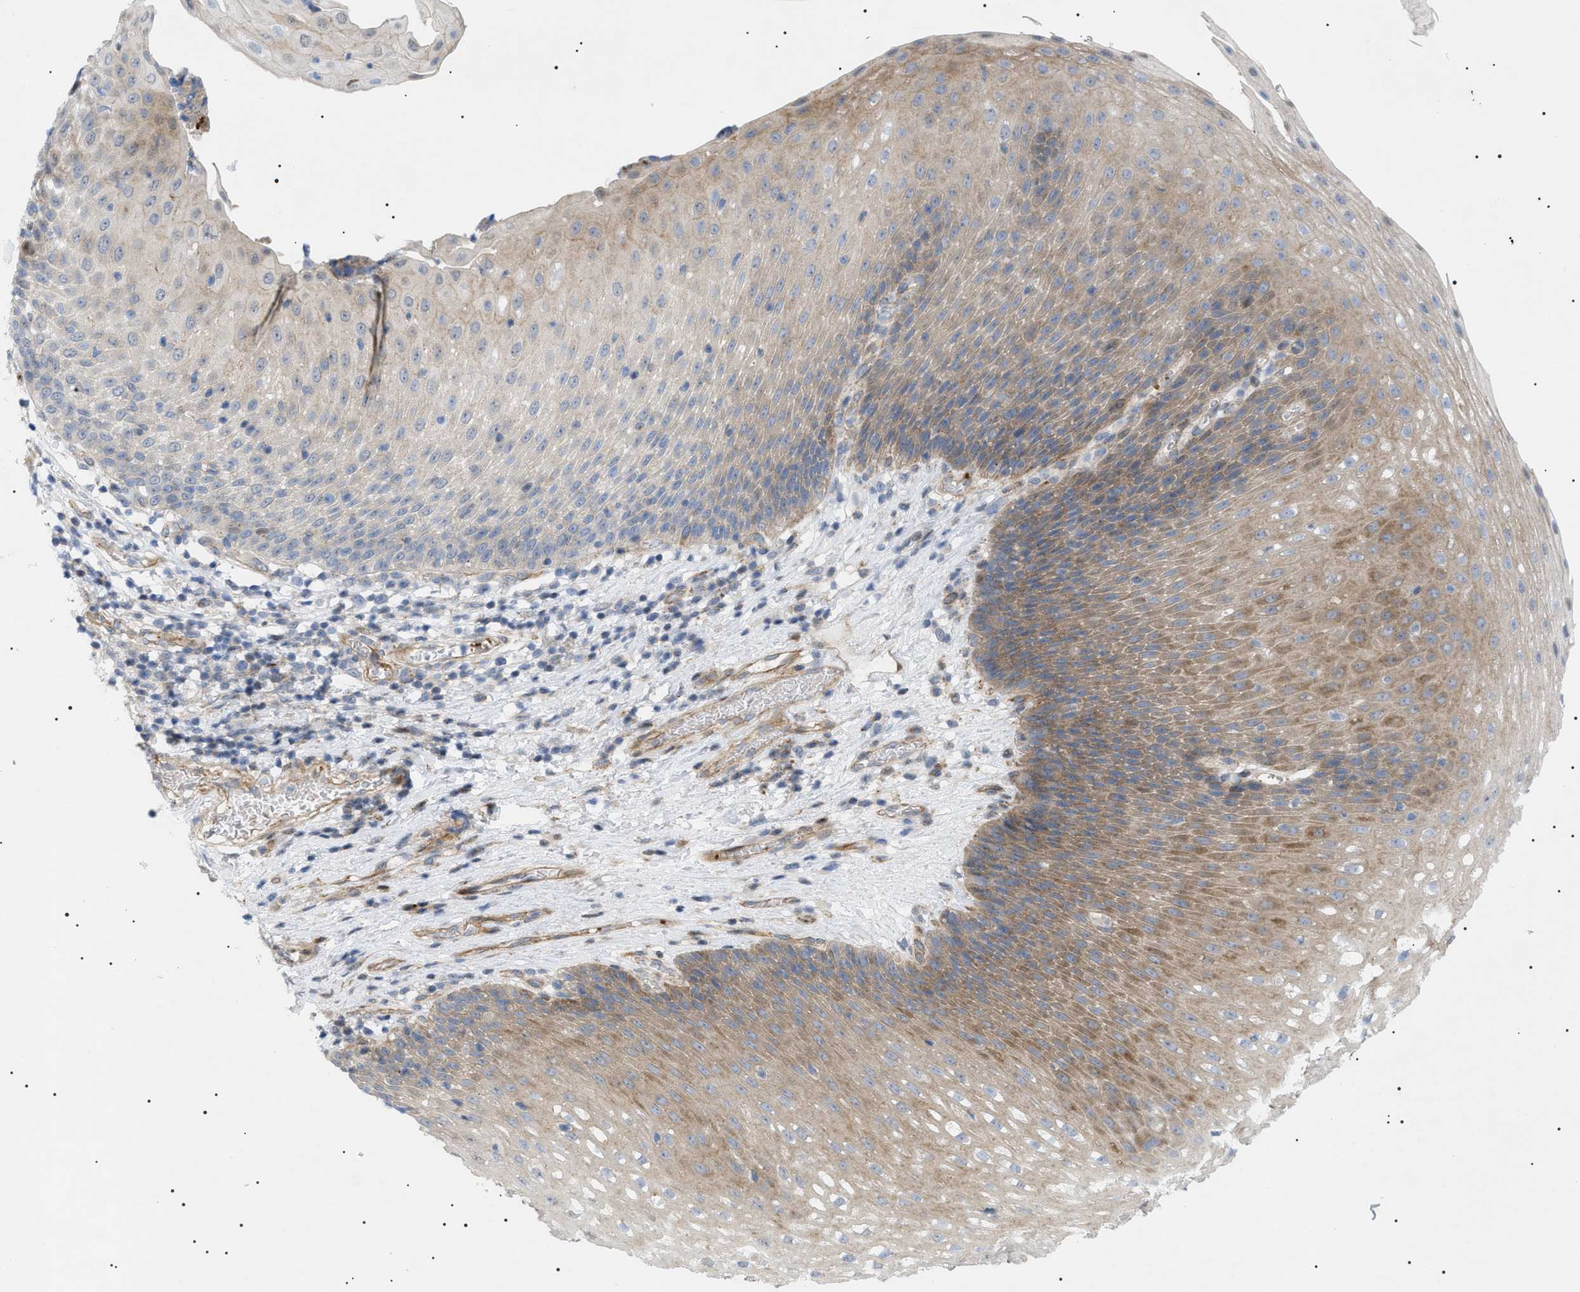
{"staining": {"intensity": "moderate", "quantity": ">75%", "location": "cytoplasmic/membranous"}, "tissue": "esophagus", "cell_type": "Squamous epithelial cells", "image_type": "normal", "snomed": [{"axis": "morphology", "description": "Normal tissue, NOS"}, {"axis": "topography", "description": "Esophagus"}], "caption": "Moderate cytoplasmic/membranous positivity is identified in approximately >75% of squamous epithelial cells in benign esophagus. Immunohistochemistry stains the protein in brown and the nuclei are stained blue.", "gene": "SFXN5", "patient": {"sex": "male", "age": 48}}